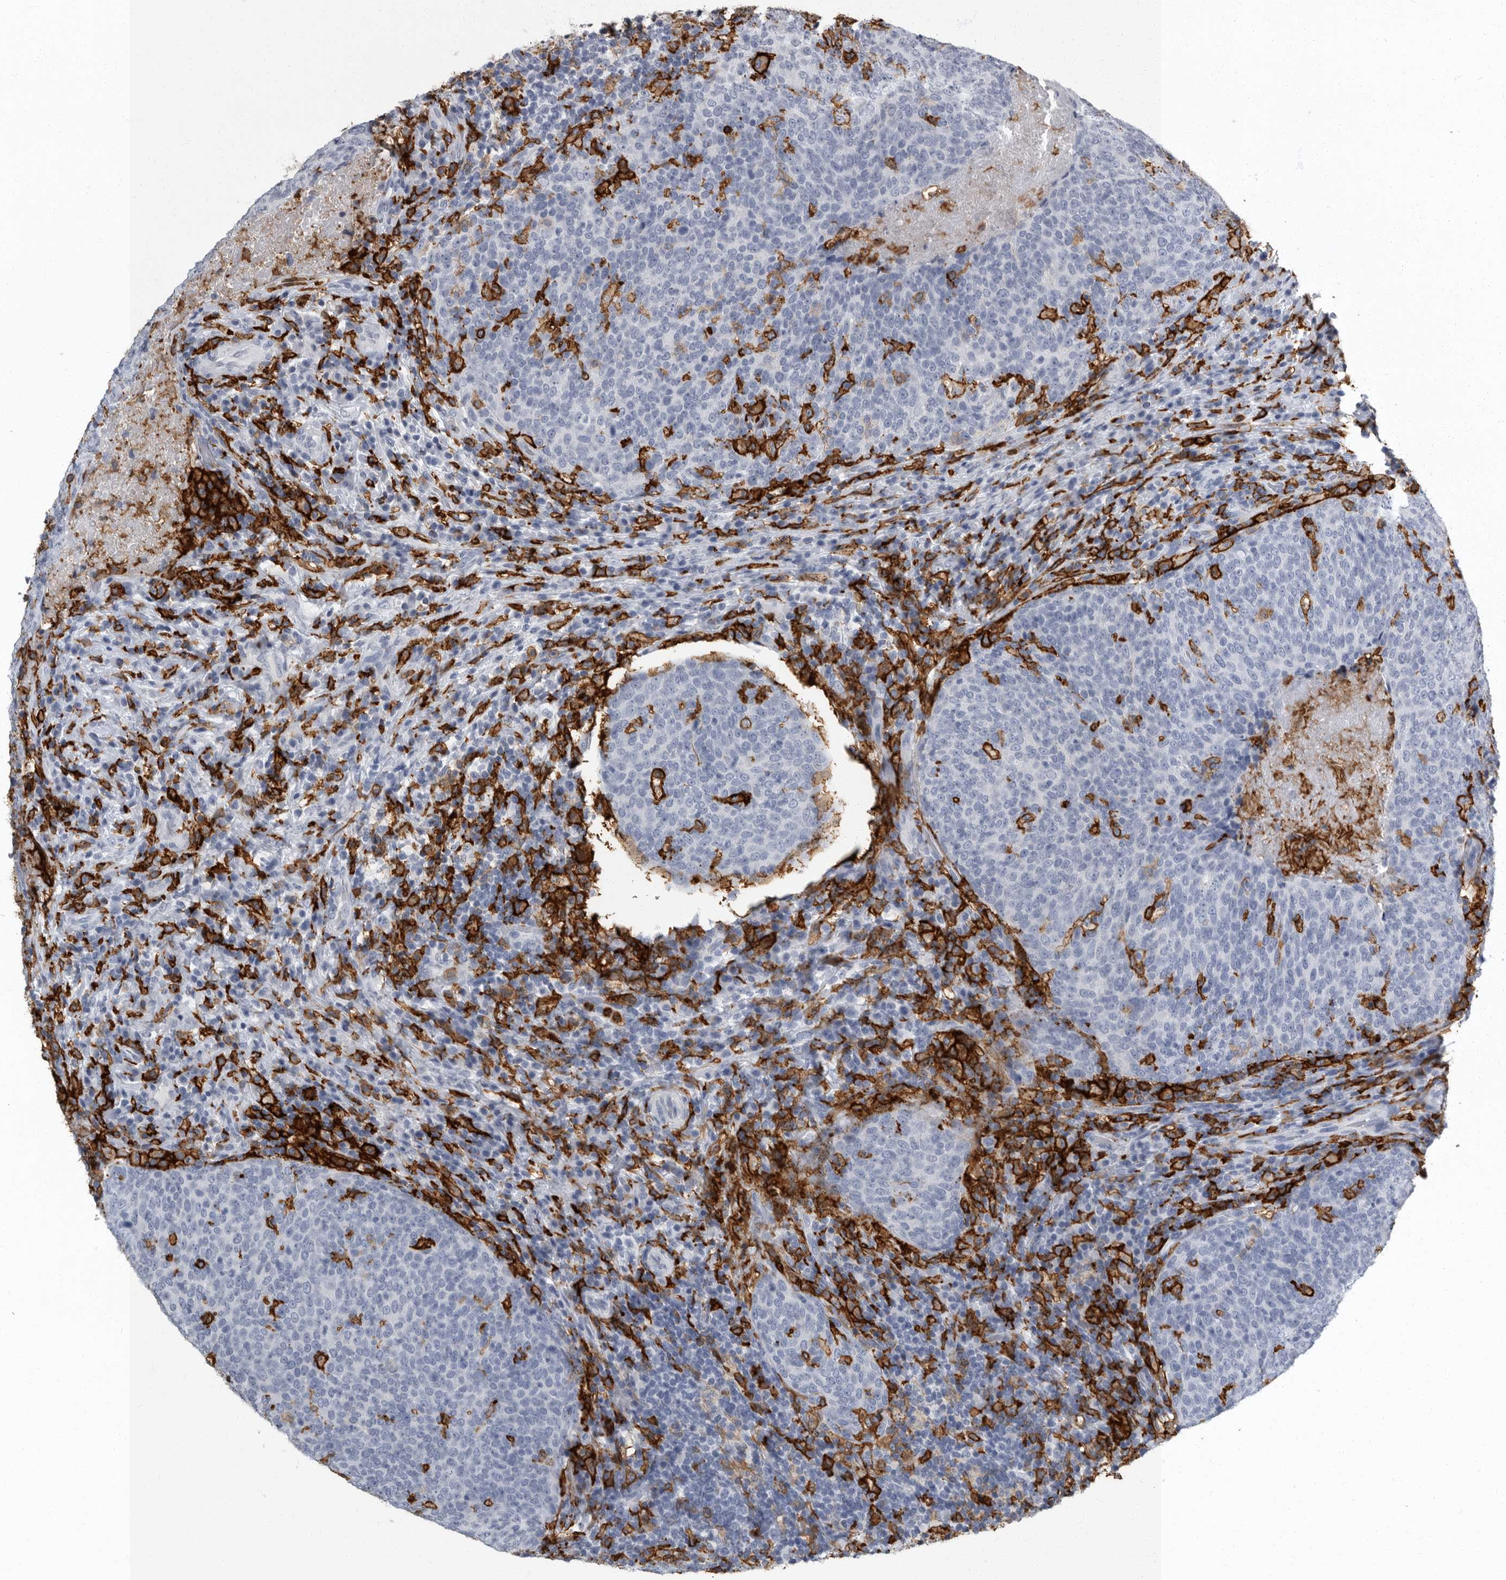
{"staining": {"intensity": "negative", "quantity": "none", "location": "none"}, "tissue": "head and neck cancer", "cell_type": "Tumor cells", "image_type": "cancer", "snomed": [{"axis": "morphology", "description": "Squamous cell carcinoma, NOS"}, {"axis": "morphology", "description": "Squamous cell carcinoma, metastatic, NOS"}, {"axis": "topography", "description": "Lymph node"}, {"axis": "topography", "description": "Head-Neck"}], "caption": "DAB immunohistochemical staining of head and neck squamous cell carcinoma displays no significant expression in tumor cells.", "gene": "FCER1G", "patient": {"sex": "male", "age": 62}}